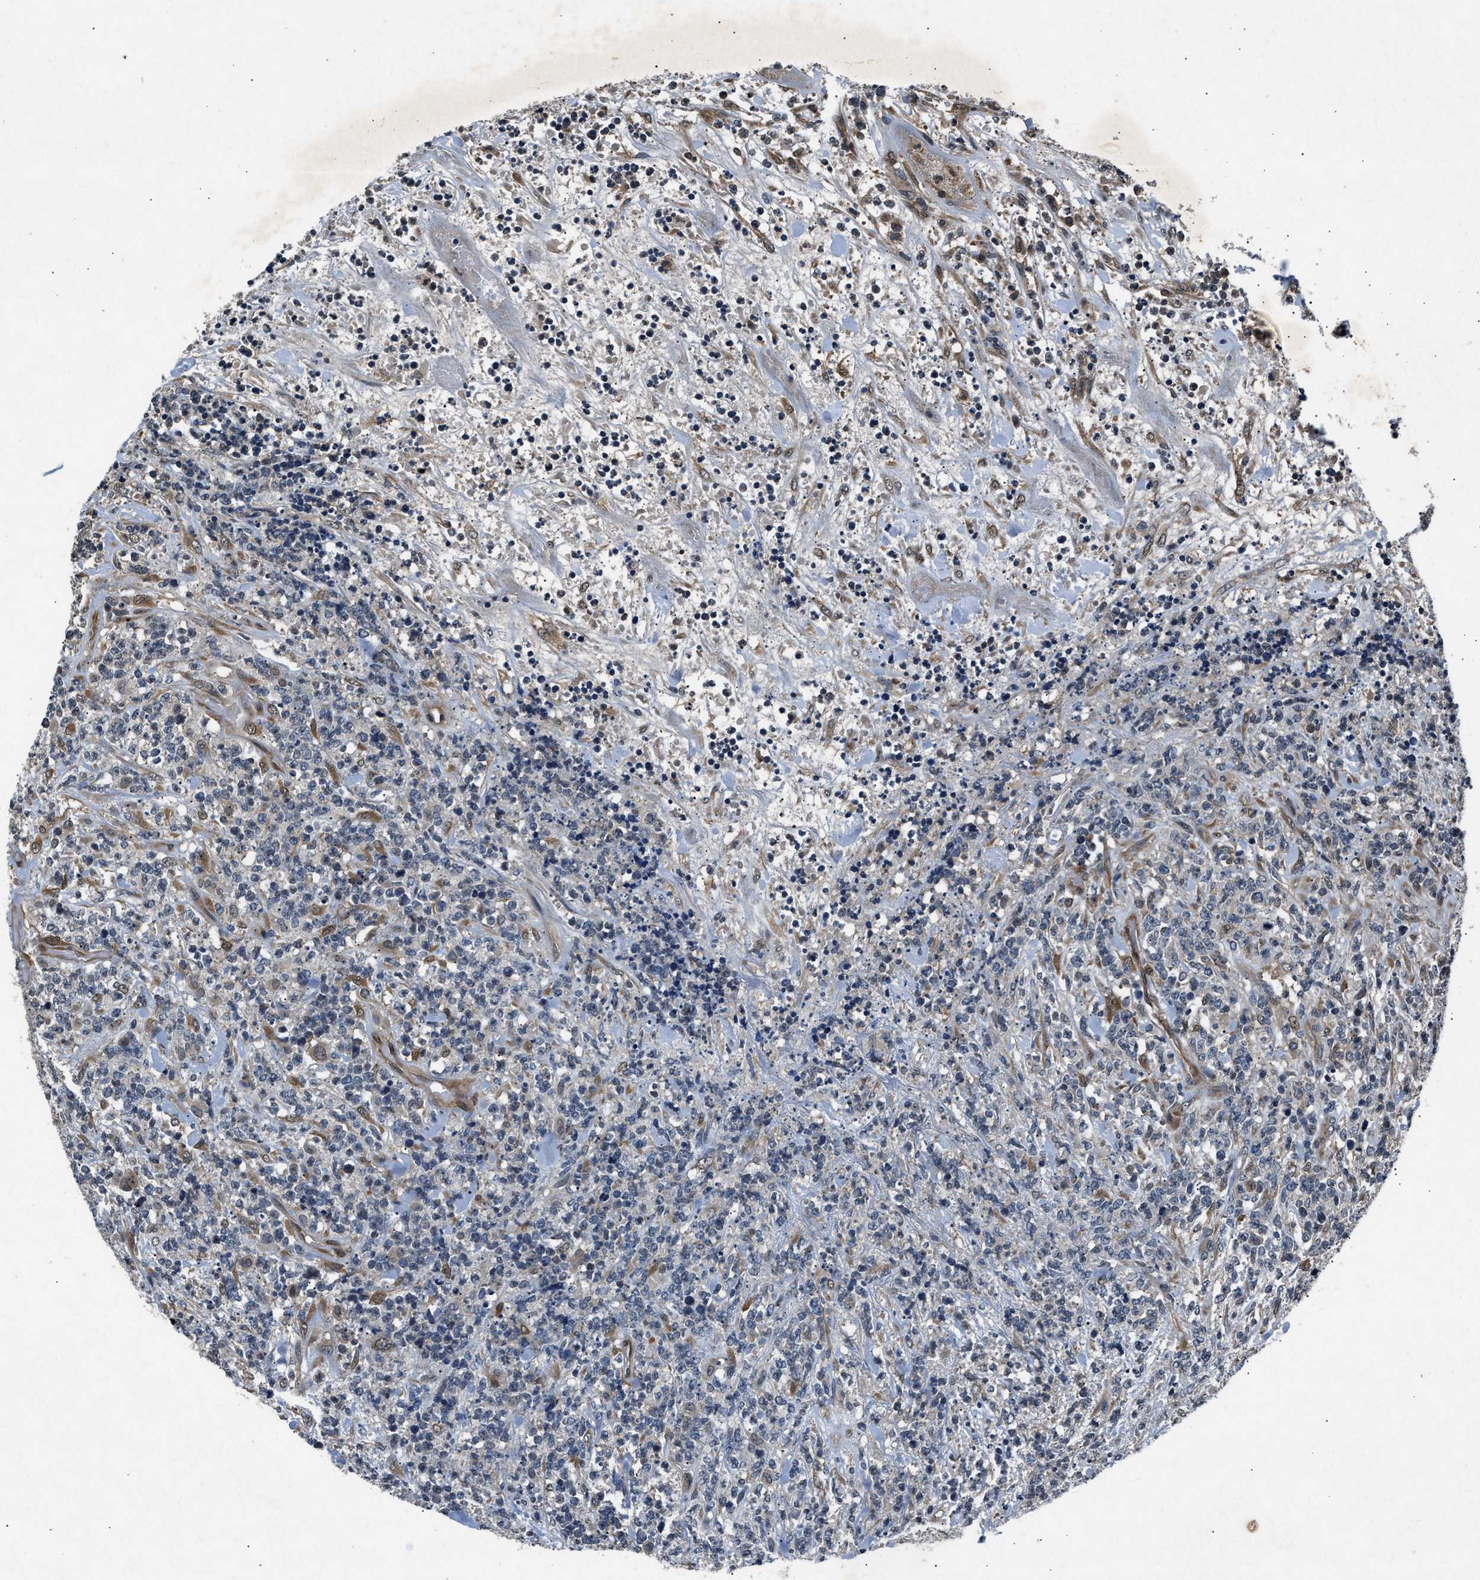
{"staining": {"intensity": "negative", "quantity": "none", "location": "none"}, "tissue": "lymphoma", "cell_type": "Tumor cells", "image_type": "cancer", "snomed": [{"axis": "morphology", "description": "Malignant lymphoma, non-Hodgkin's type, High grade"}, {"axis": "topography", "description": "Soft tissue"}], "caption": "DAB (3,3'-diaminobenzidine) immunohistochemical staining of human high-grade malignant lymphoma, non-Hodgkin's type shows no significant expression in tumor cells.", "gene": "TP53I3", "patient": {"sex": "male", "age": 18}}